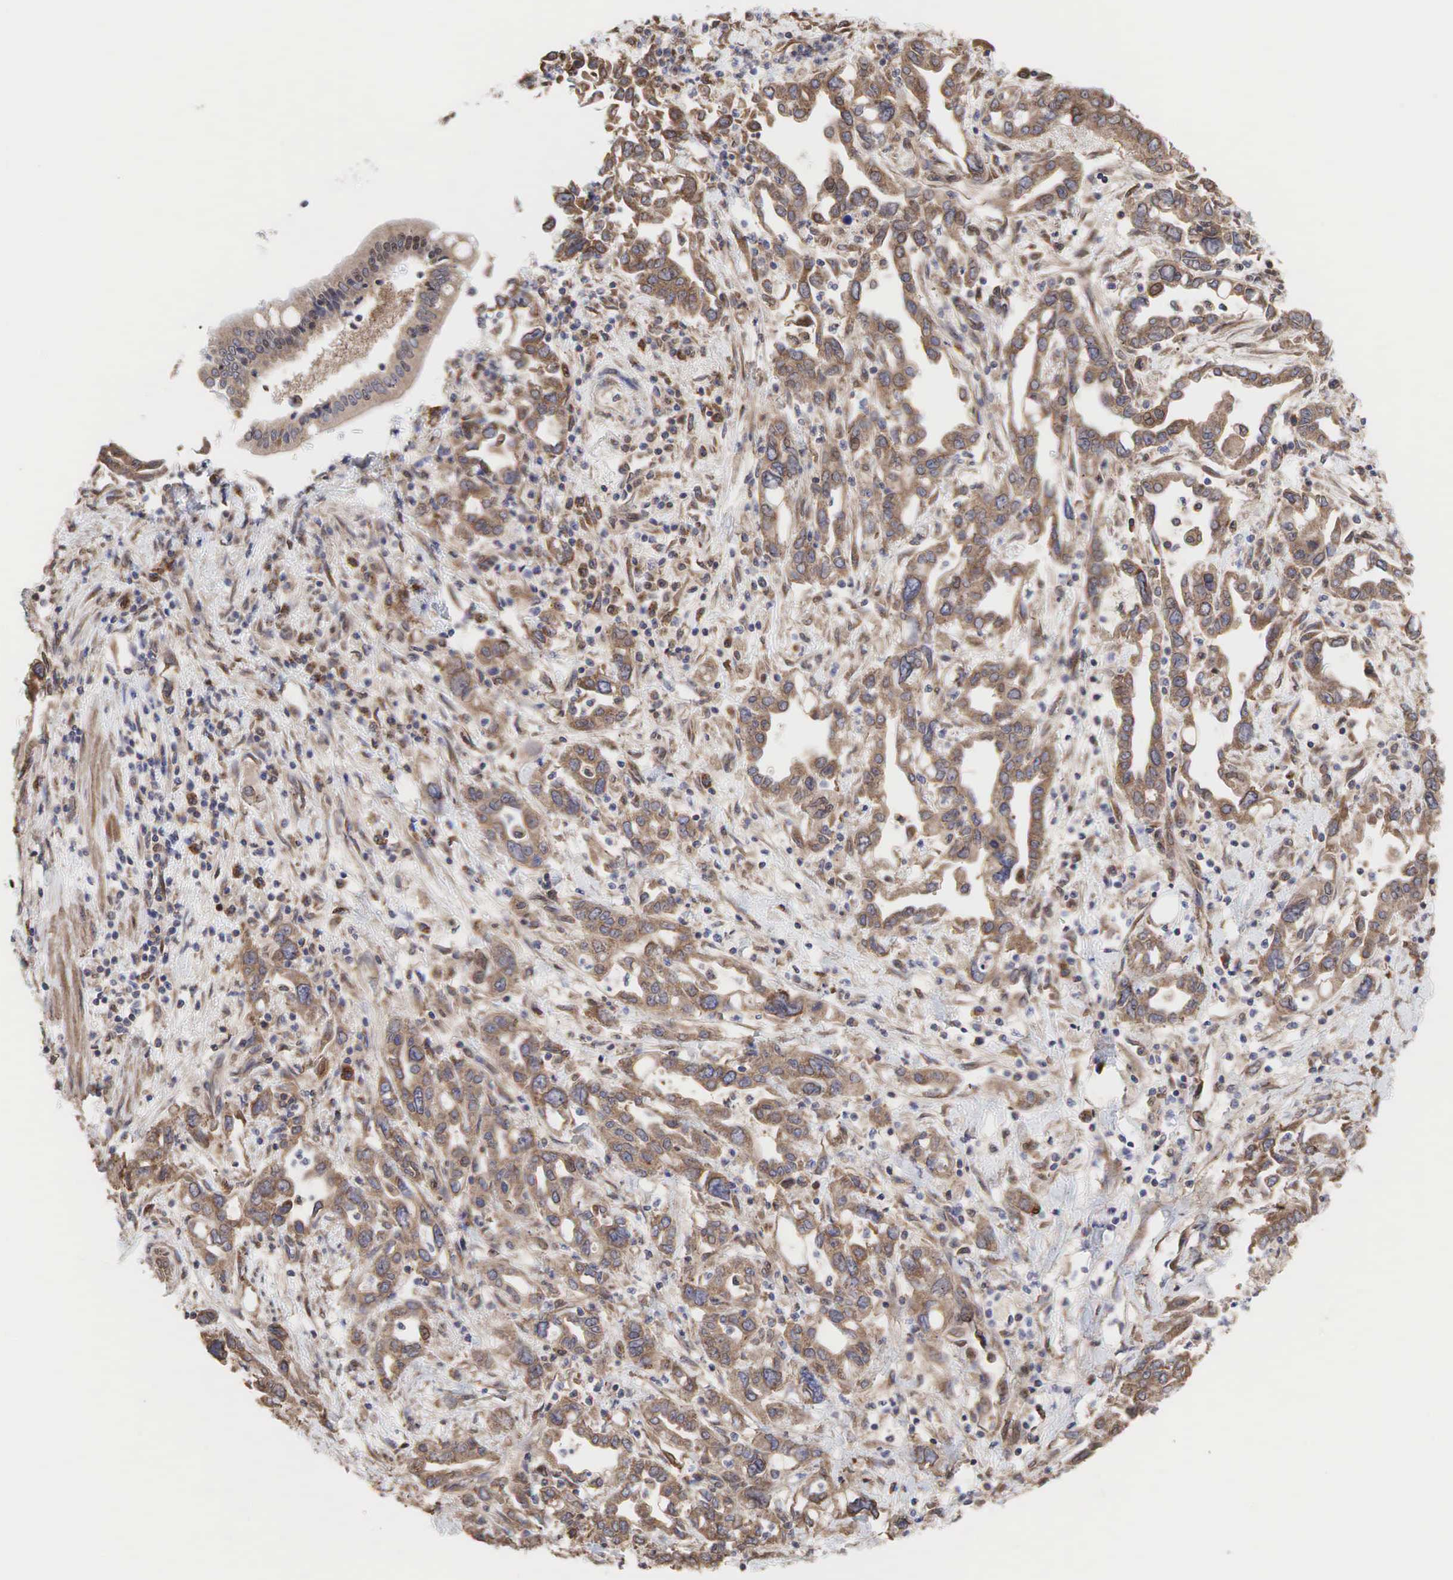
{"staining": {"intensity": "moderate", "quantity": ">75%", "location": "cytoplasmic/membranous"}, "tissue": "pancreatic cancer", "cell_type": "Tumor cells", "image_type": "cancer", "snomed": [{"axis": "morphology", "description": "Adenocarcinoma, NOS"}, {"axis": "topography", "description": "Pancreas"}], "caption": "IHC (DAB (3,3'-diaminobenzidine)) staining of human pancreatic cancer displays moderate cytoplasmic/membranous protein positivity in approximately >75% of tumor cells.", "gene": "PABPC5", "patient": {"sex": "female", "age": 57}}